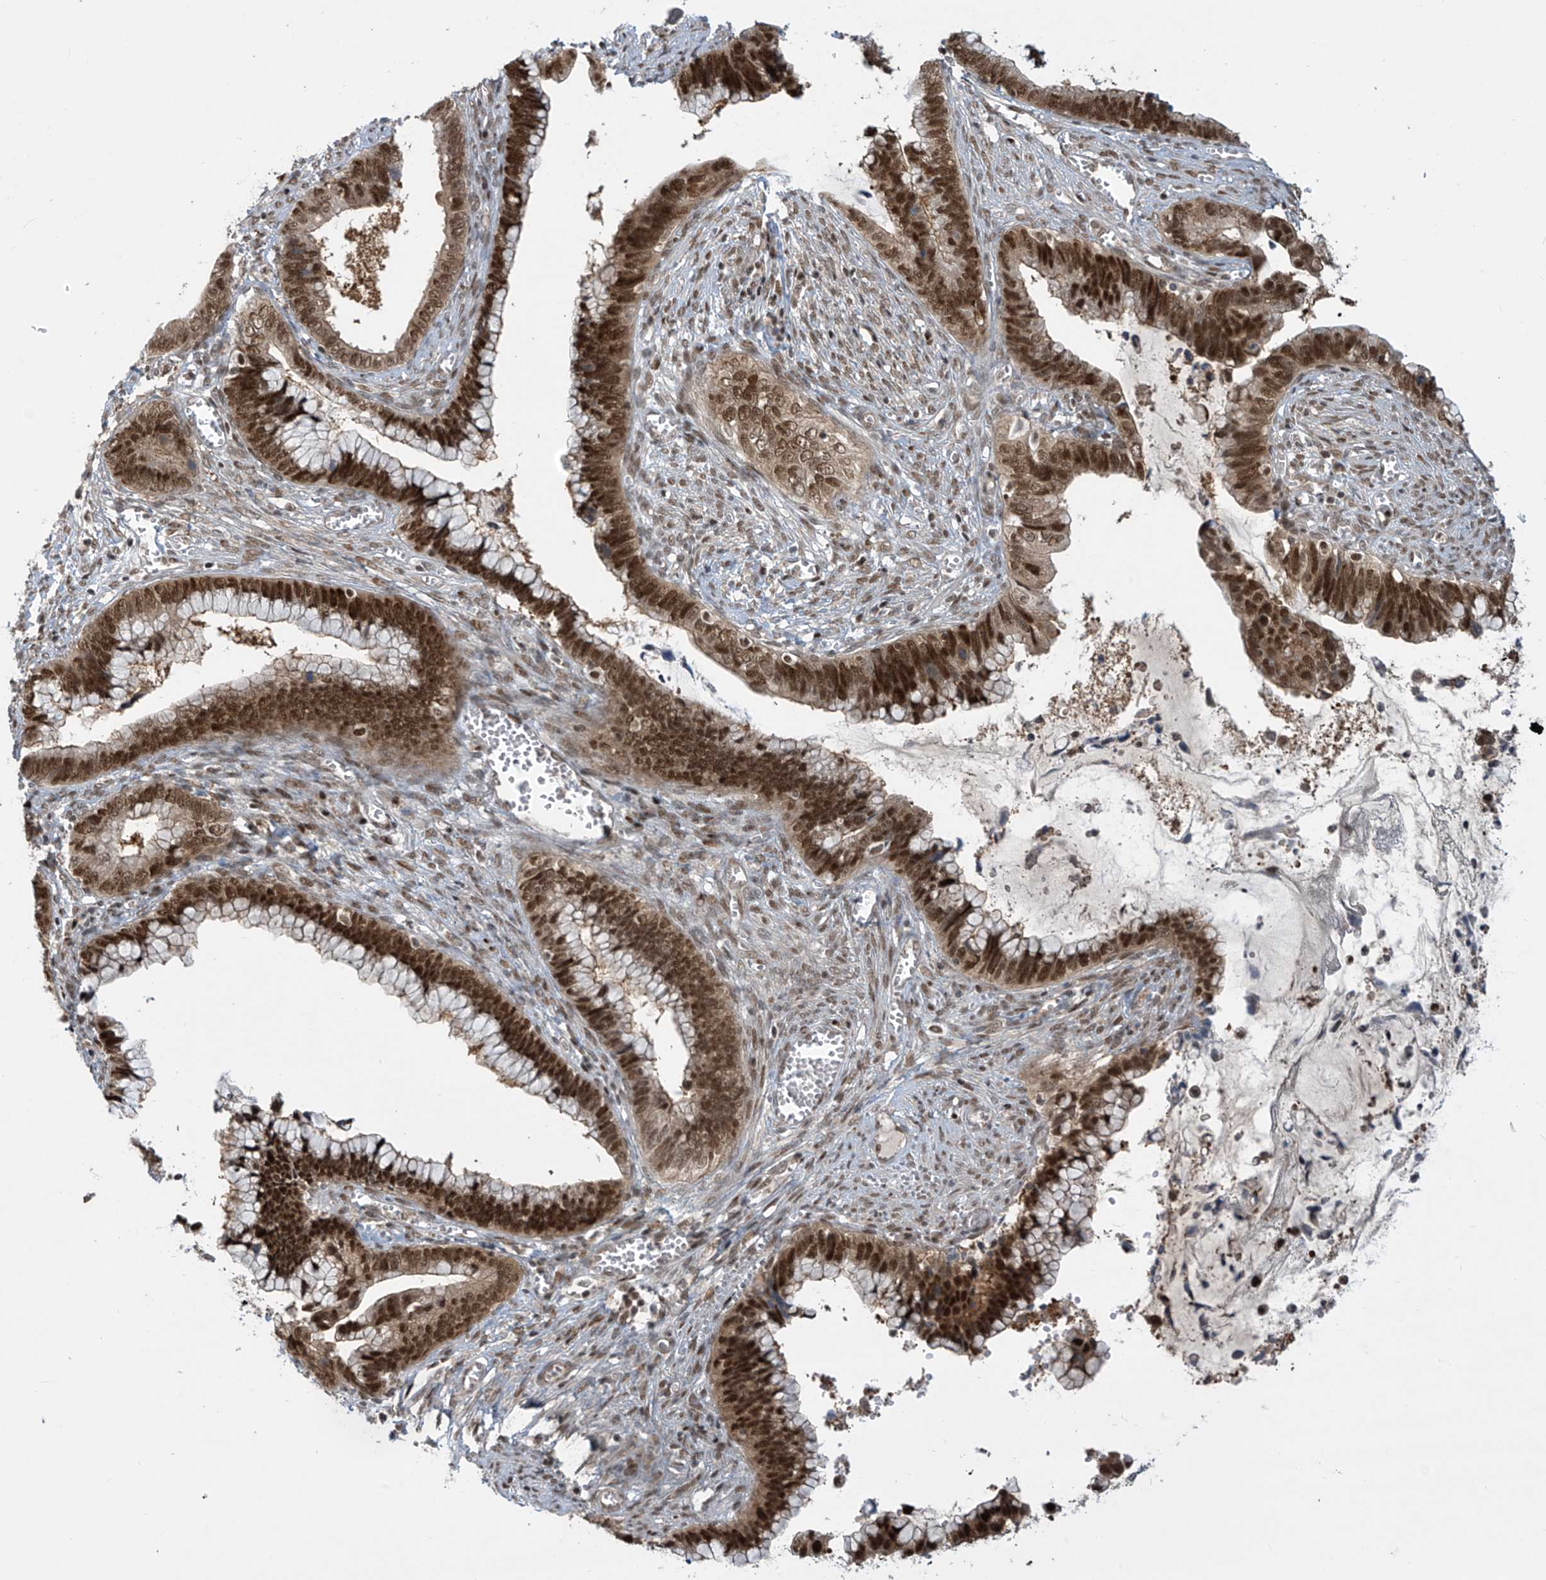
{"staining": {"intensity": "strong", "quantity": ">75%", "location": "nuclear"}, "tissue": "cervical cancer", "cell_type": "Tumor cells", "image_type": "cancer", "snomed": [{"axis": "morphology", "description": "Adenocarcinoma, NOS"}, {"axis": "topography", "description": "Cervix"}], "caption": "Strong nuclear positivity is appreciated in approximately >75% of tumor cells in cervical adenocarcinoma.", "gene": "LAGE3", "patient": {"sex": "female", "age": 44}}